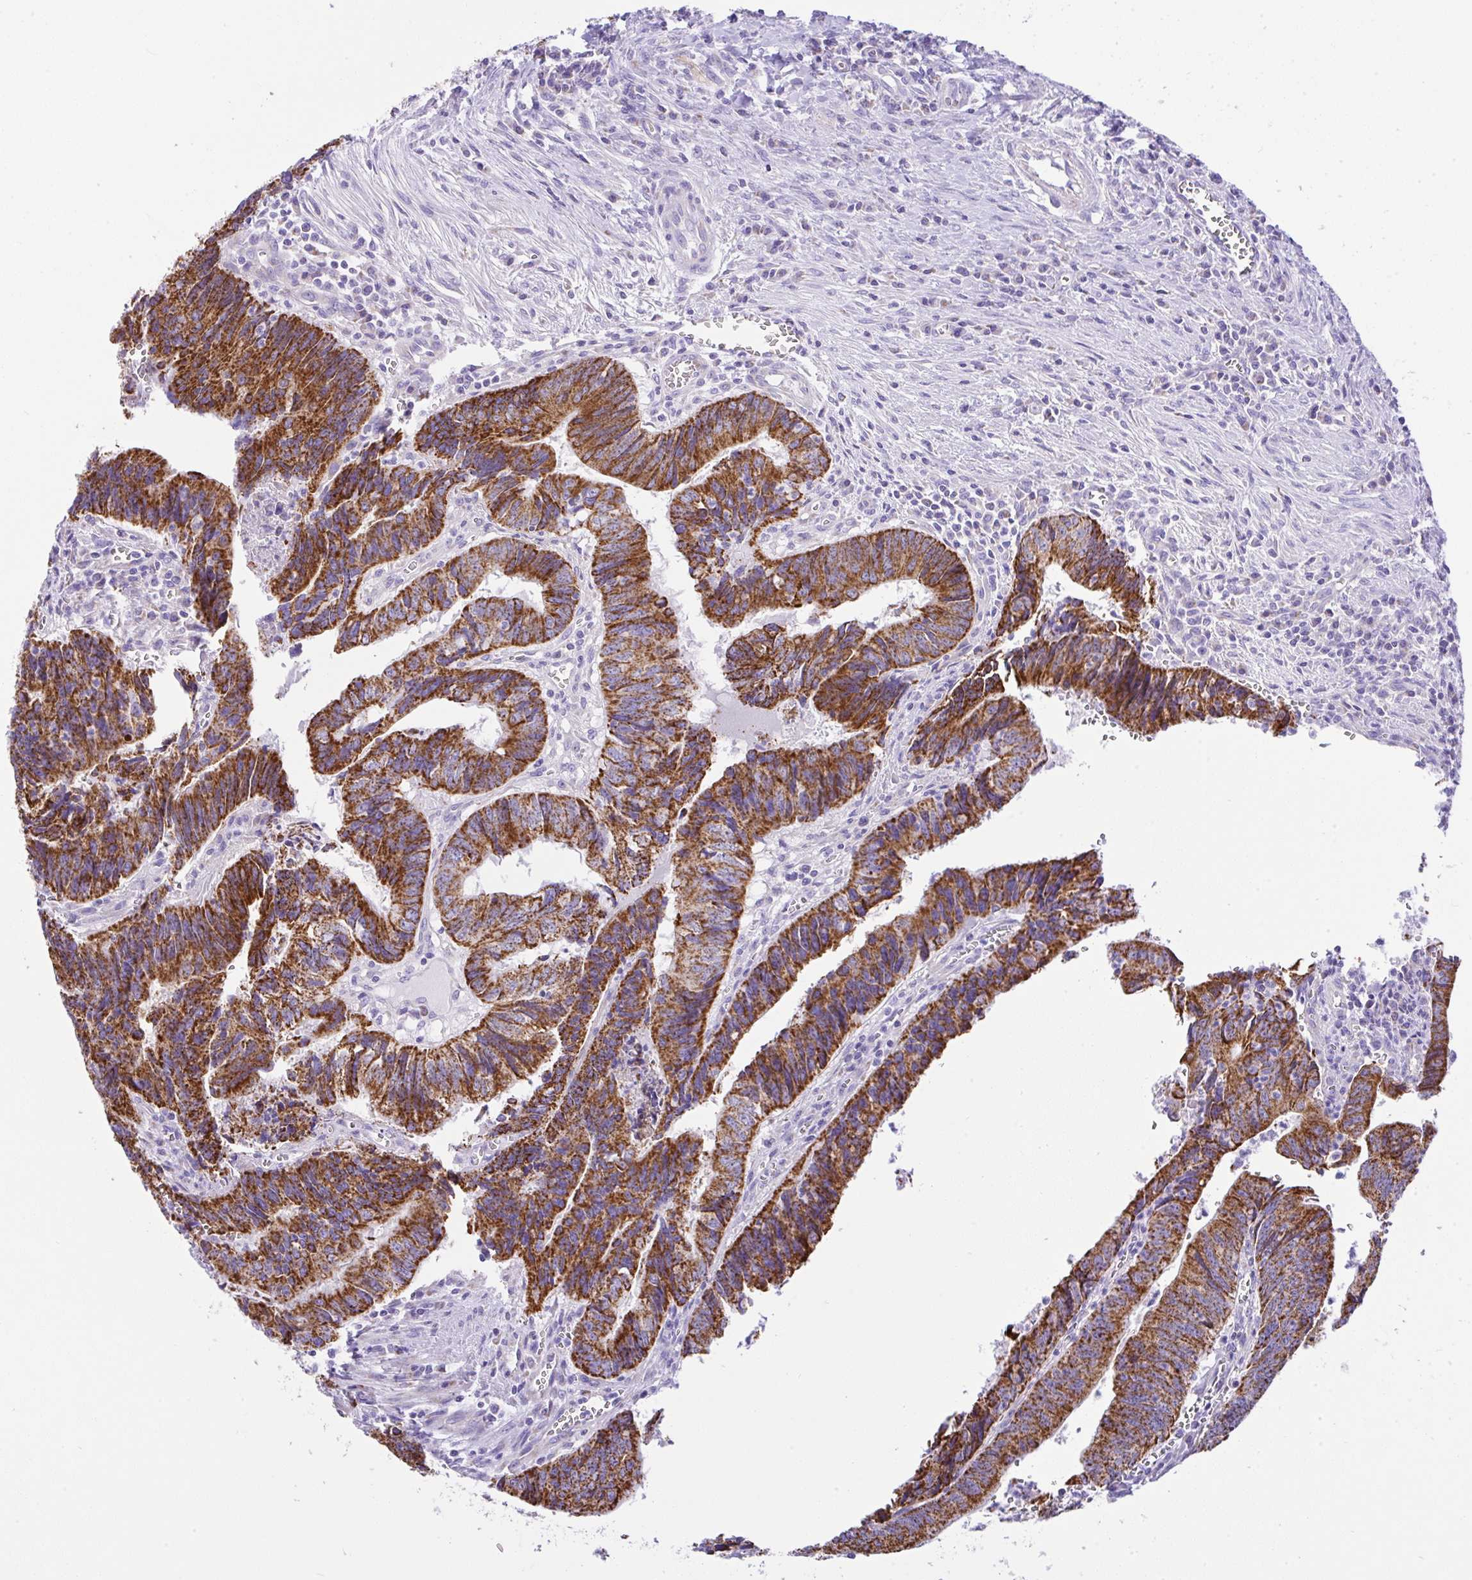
{"staining": {"intensity": "strong", "quantity": ">75%", "location": "cytoplasmic/membranous"}, "tissue": "colorectal cancer", "cell_type": "Tumor cells", "image_type": "cancer", "snomed": [{"axis": "morphology", "description": "Adenocarcinoma, NOS"}, {"axis": "topography", "description": "Colon"}], "caption": "Brown immunohistochemical staining in colorectal cancer (adenocarcinoma) demonstrates strong cytoplasmic/membranous positivity in approximately >75% of tumor cells. (Stains: DAB (3,3'-diaminobenzidine) in brown, nuclei in blue, Microscopy: brightfield microscopy at high magnification).", "gene": "SLC13A1", "patient": {"sex": "male", "age": 86}}